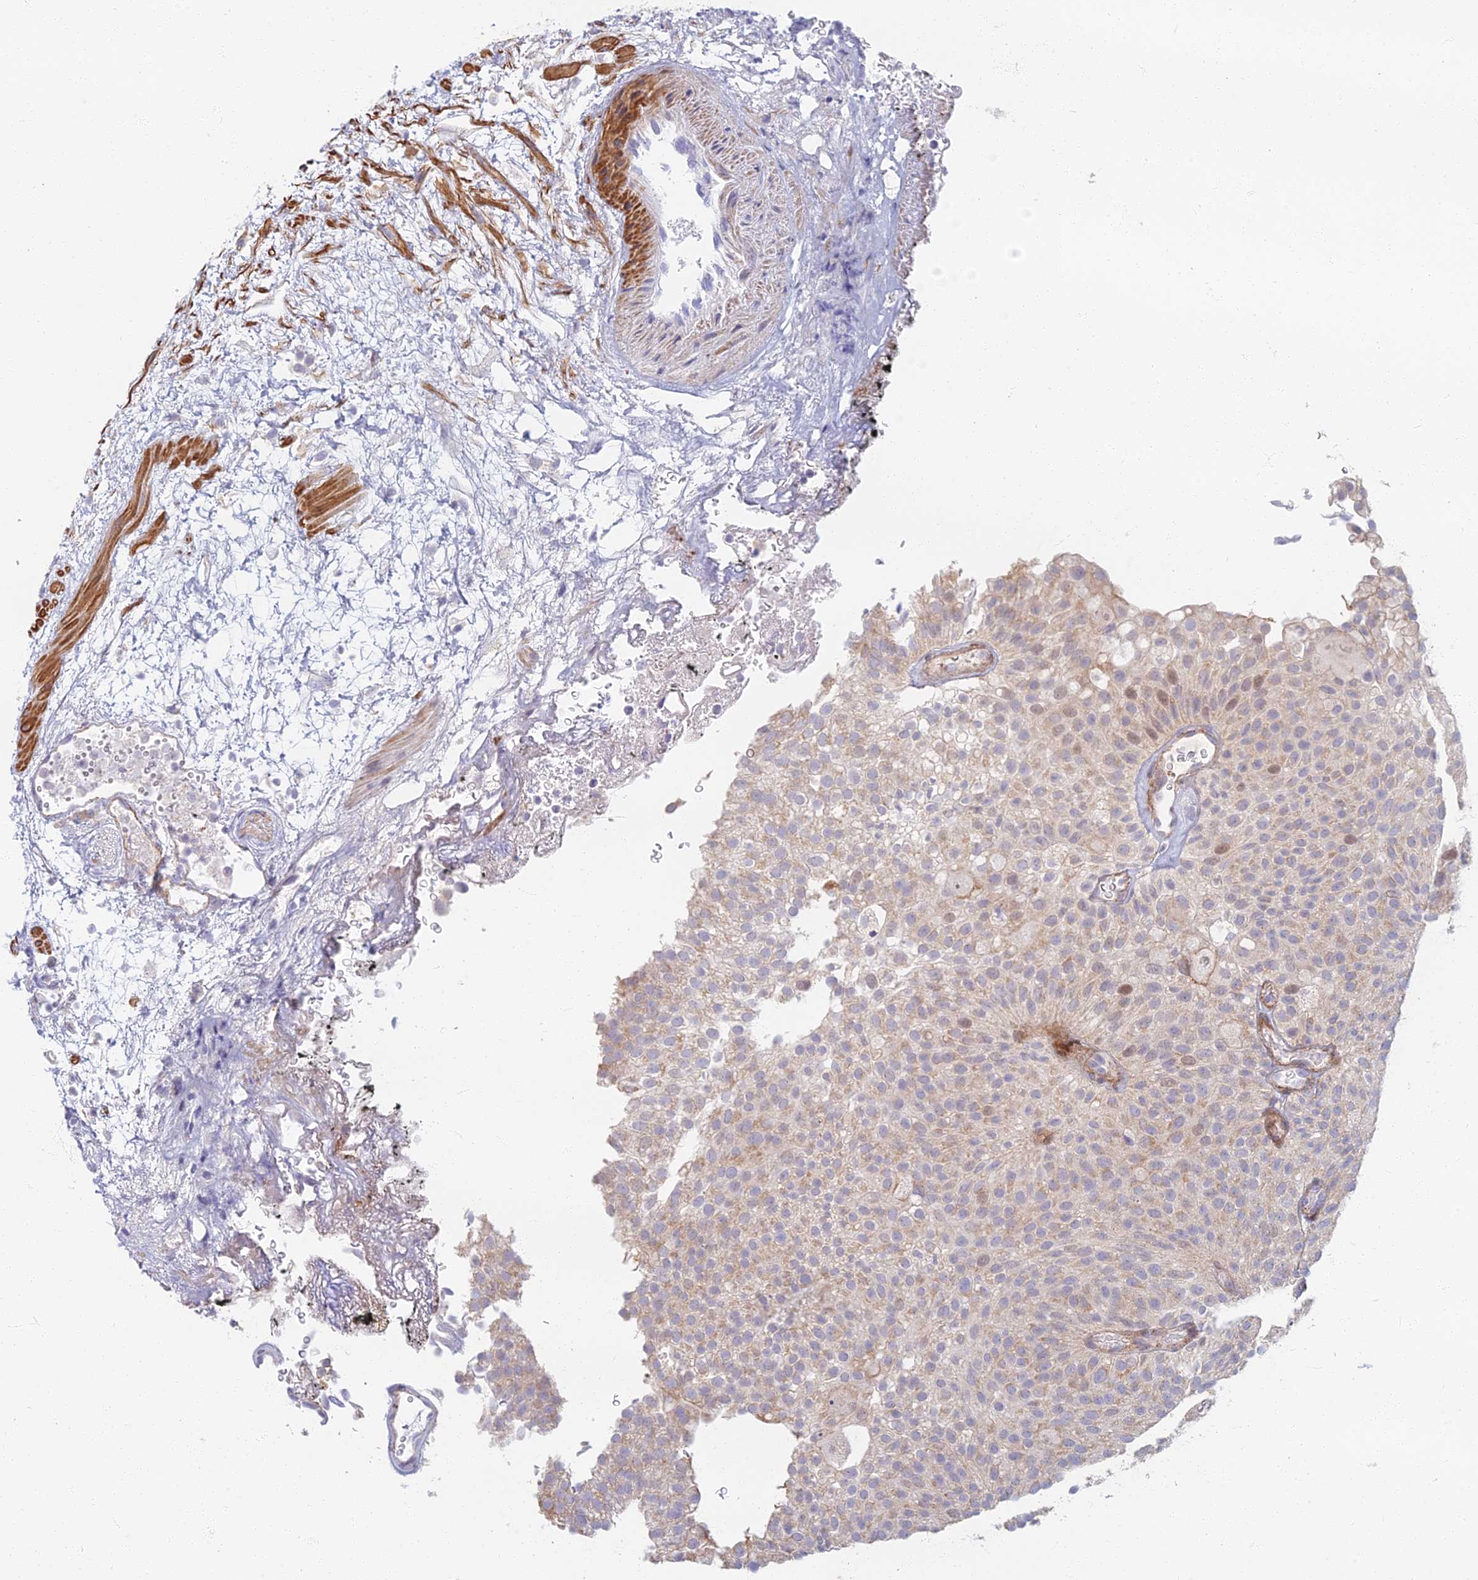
{"staining": {"intensity": "weak", "quantity": "<25%", "location": "cytoplasmic/membranous,nuclear"}, "tissue": "urothelial cancer", "cell_type": "Tumor cells", "image_type": "cancer", "snomed": [{"axis": "morphology", "description": "Urothelial carcinoma, Low grade"}, {"axis": "topography", "description": "Urinary bladder"}], "caption": "Photomicrograph shows no protein staining in tumor cells of urothelial cancer tissue.", "gene": "C15orf40", "patient": {"sex": "male", "age": 78}}